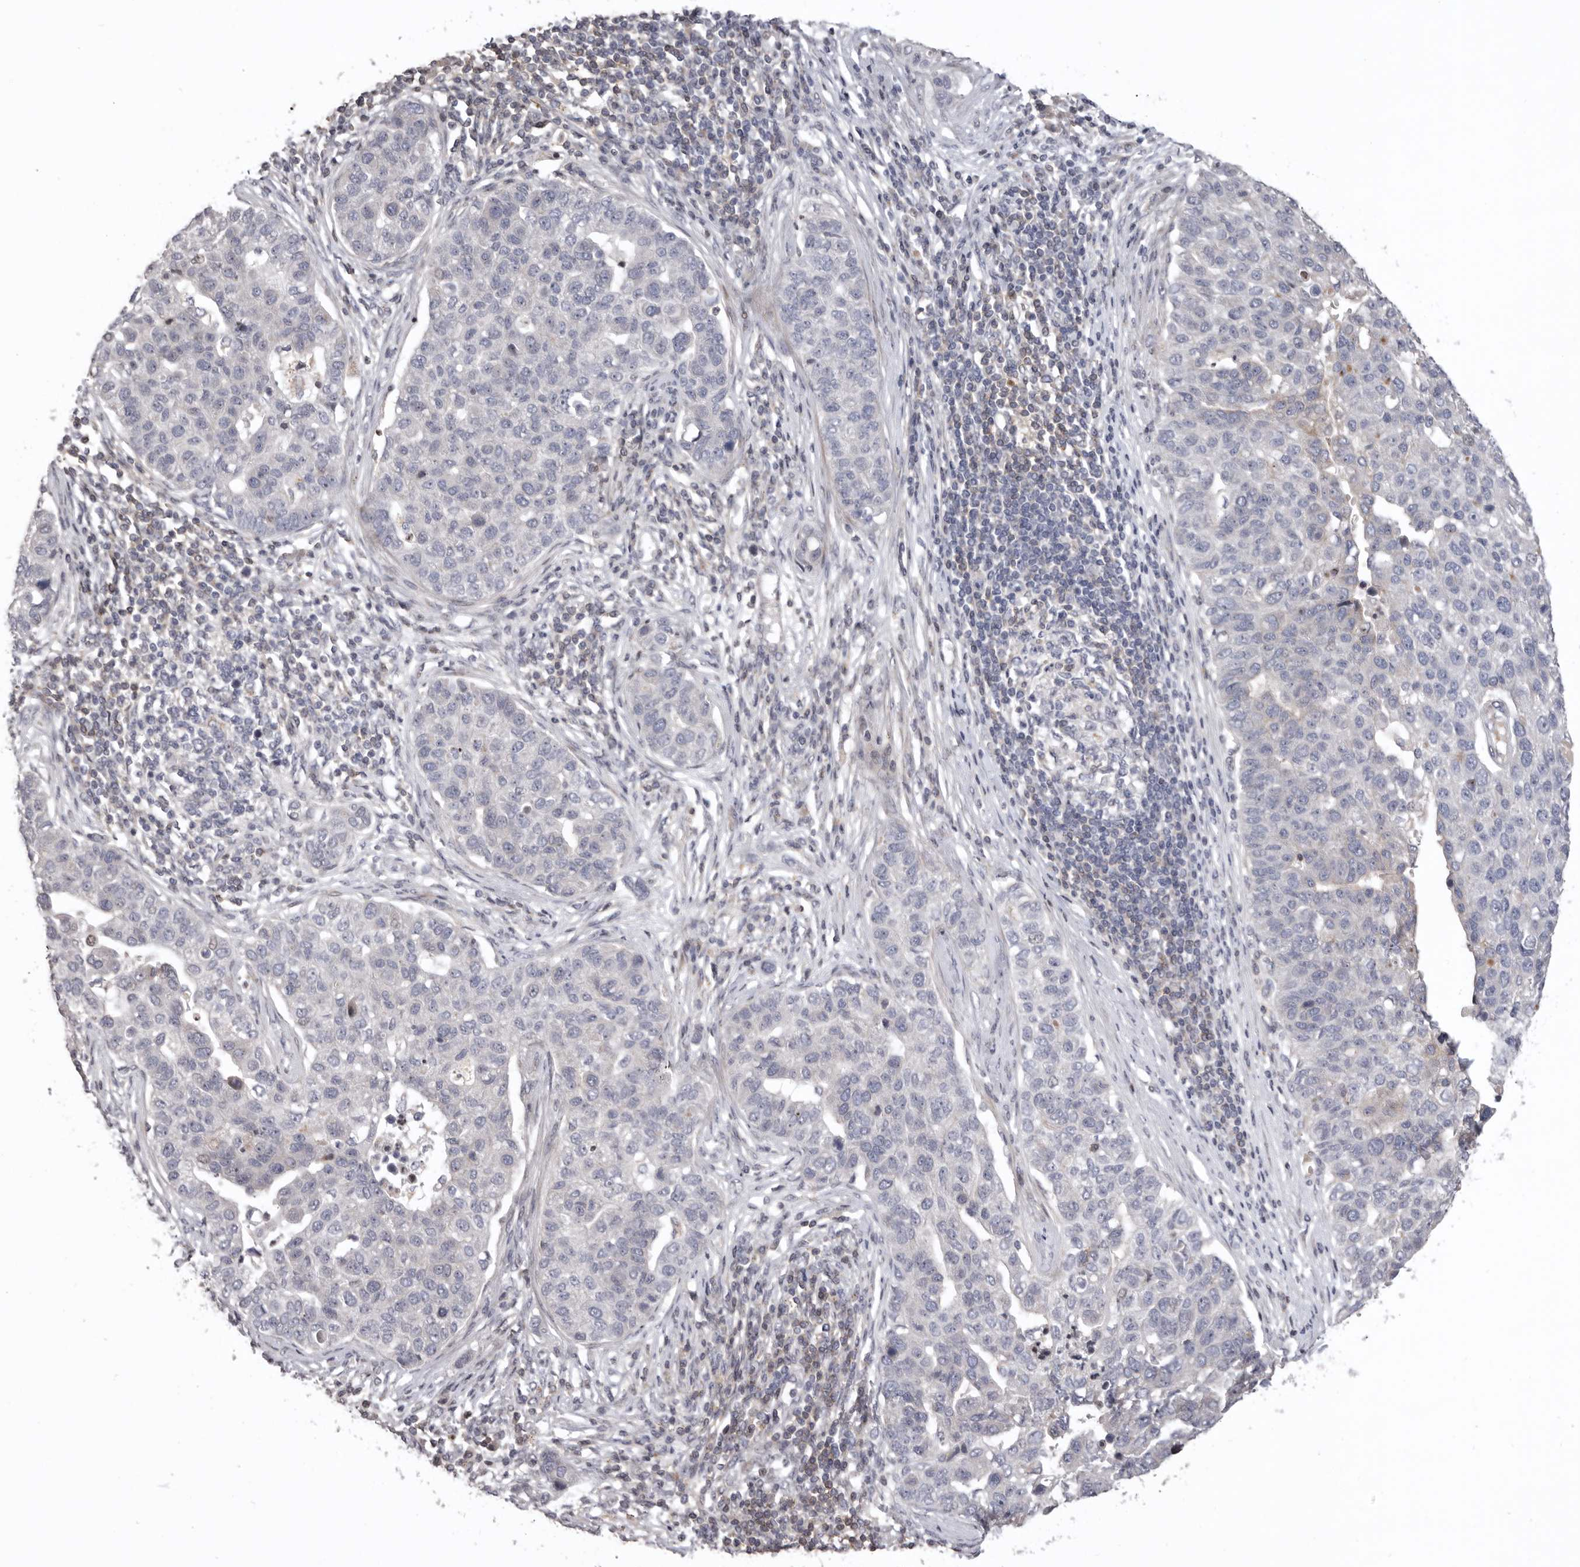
{"staining": {"intensity": "negative", "quantity": "none", "location": "none"}, "tissue": "pancreatic cancer", "cell_type": "Tumor cells", "image_type": "cancer", "snomed": [{"axis": "morphology", "description": "Adenocarcinoma, NOS"}, {"axis": "topography", "description": "Pancreas"}], "caption": "Immunohistochemistry (IHC) of pancreatic cancer reveals no expression in tumor cells.", "gene": "AZIN1", "patient": {"sex": "female", "age": 61}}